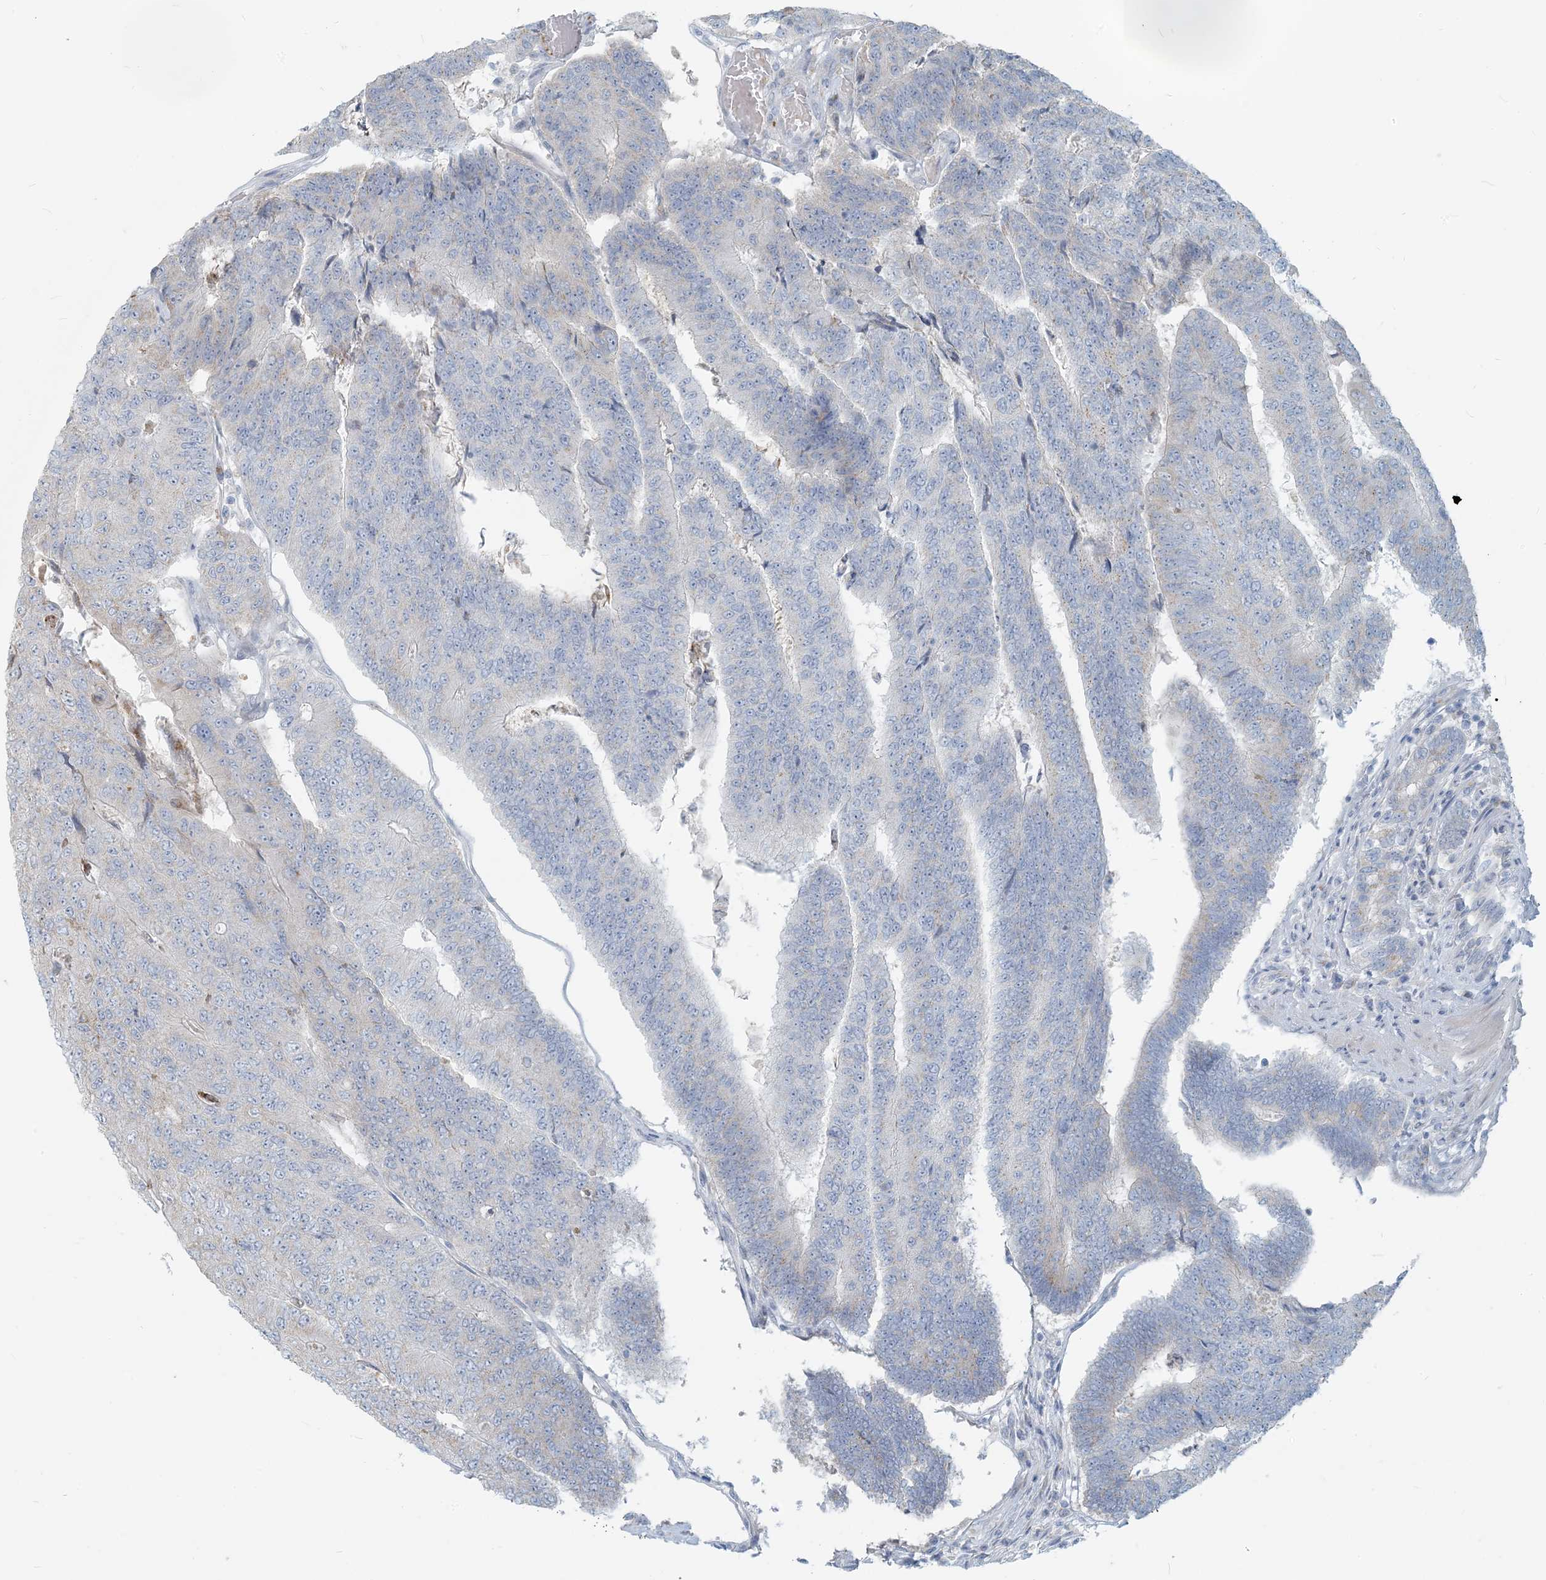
{"staining": {"intensity": "negative", "quantity": "none", "location": "none"}, "tissue": "colorectal cancer", "cell_type": "Tumor cells", "image_type": "cancer", "snomed": [{"axis": "morphology", "description": "Adenocarcinoma, NOS"}, {"axis": "topography", "description": "Colon"}], "caption": "Immunohistochemistry (IHC) of colorectal adenocarcinoma exhibits no positivity in tumor cells. (DAB immunohistochemistry (IHC) visualized using brightfield microscopy, high magnification).", "gene": "SCML1", "patient": {"sex": "female", "age": 67}}